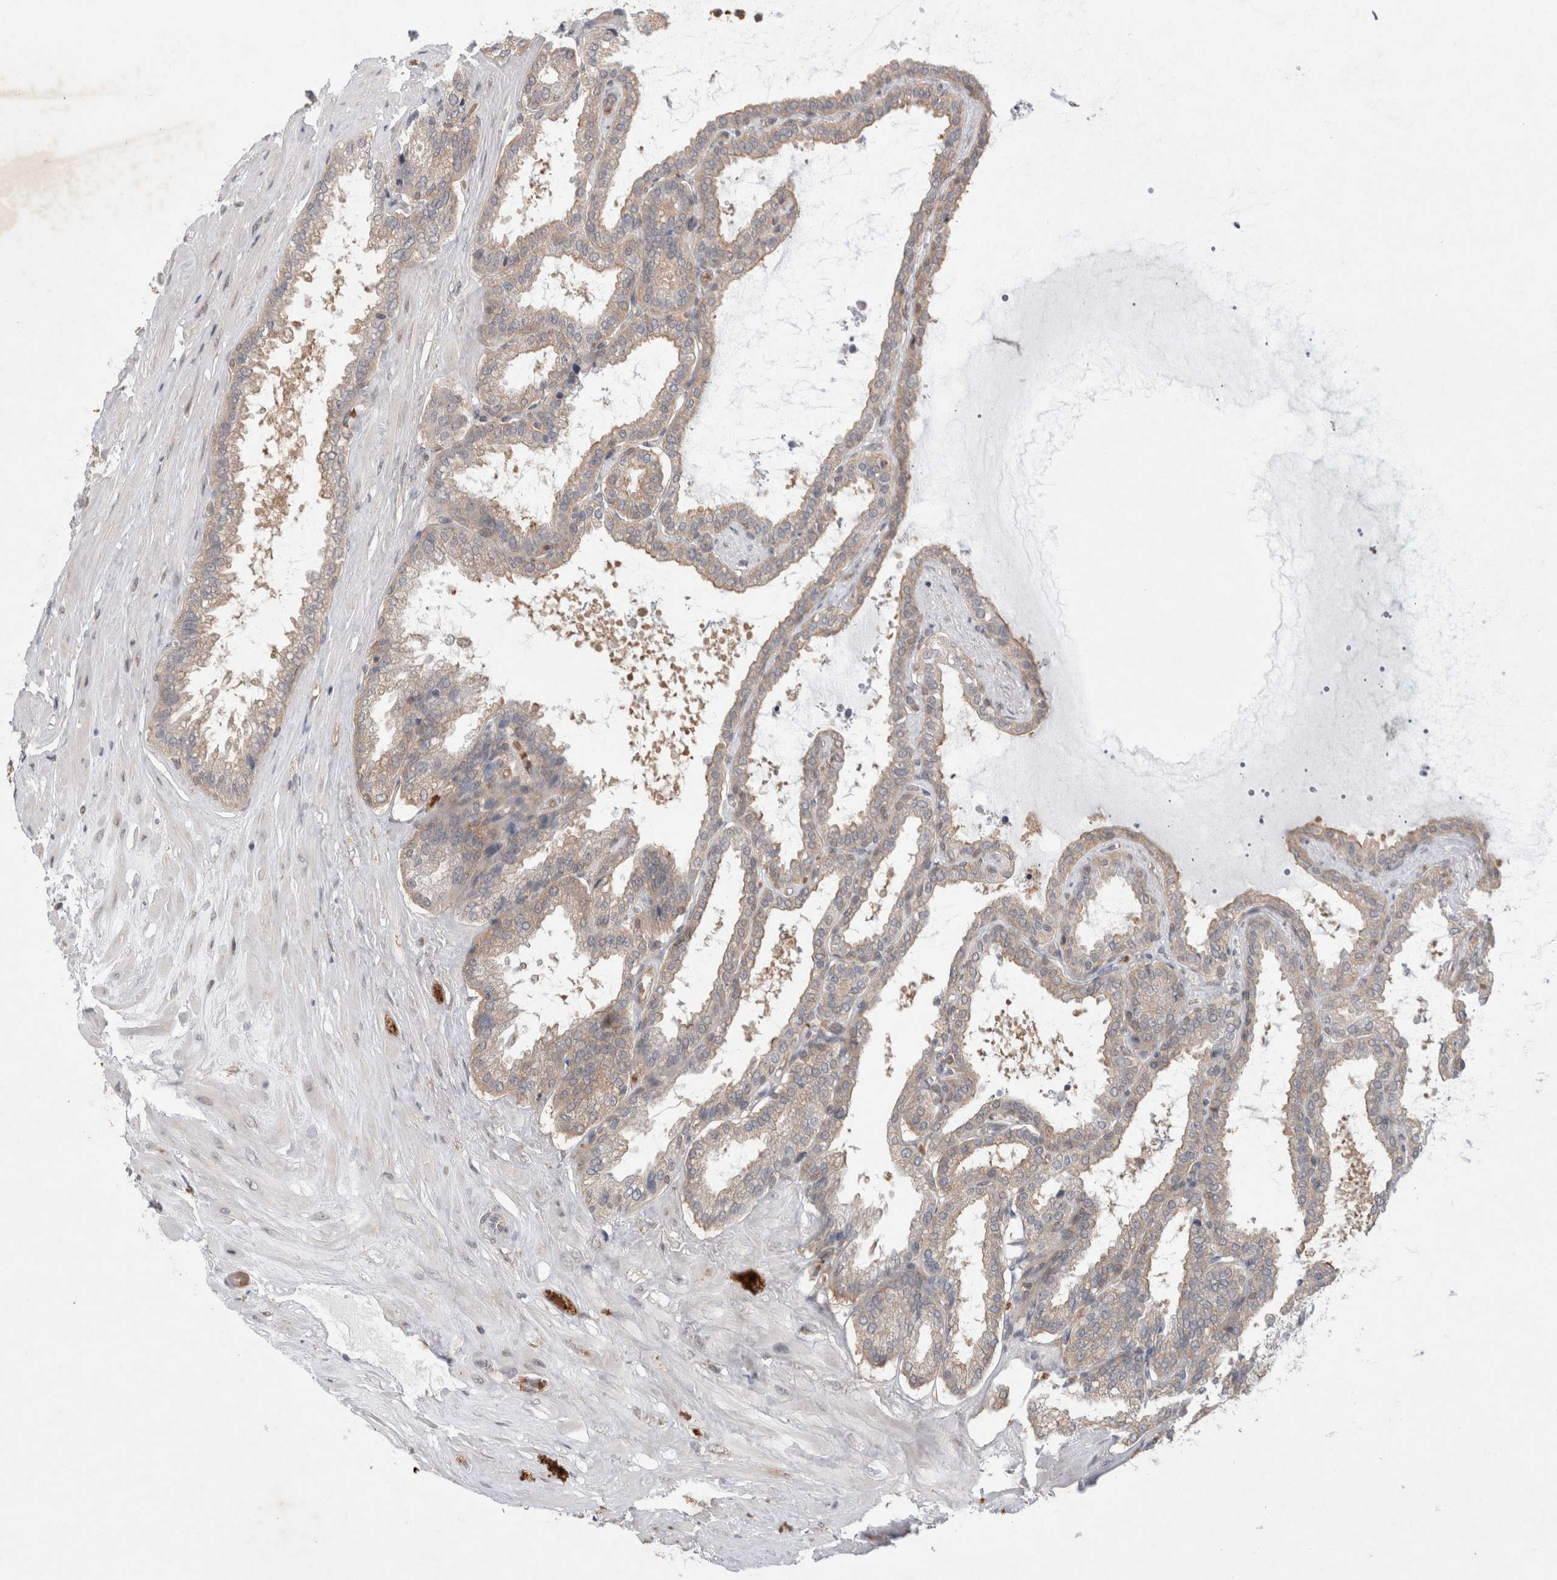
{"staining": {"intensity": "weak", "quantity": ">75%", "location": "cytoplasmic/membranous"}, "tissue": "seminal vesicle", "cell_type": "Glandular cells", "image_type": "normal", "snomed": [{"axis": "morphology", "description": "Normal tissue, NOS"}, {"axis": "topography", "description": "Seminal veicle"}], "caption": "Protein staining displays weak cytoplasmic/membranous positivity in approximately >75% of glandular cells in benign seminal vesicle. (Brightfield microscopy of DAB IHC at high magnification).", "gene": "EIF3E", "patient": {"sex": "male", "age": 46}}